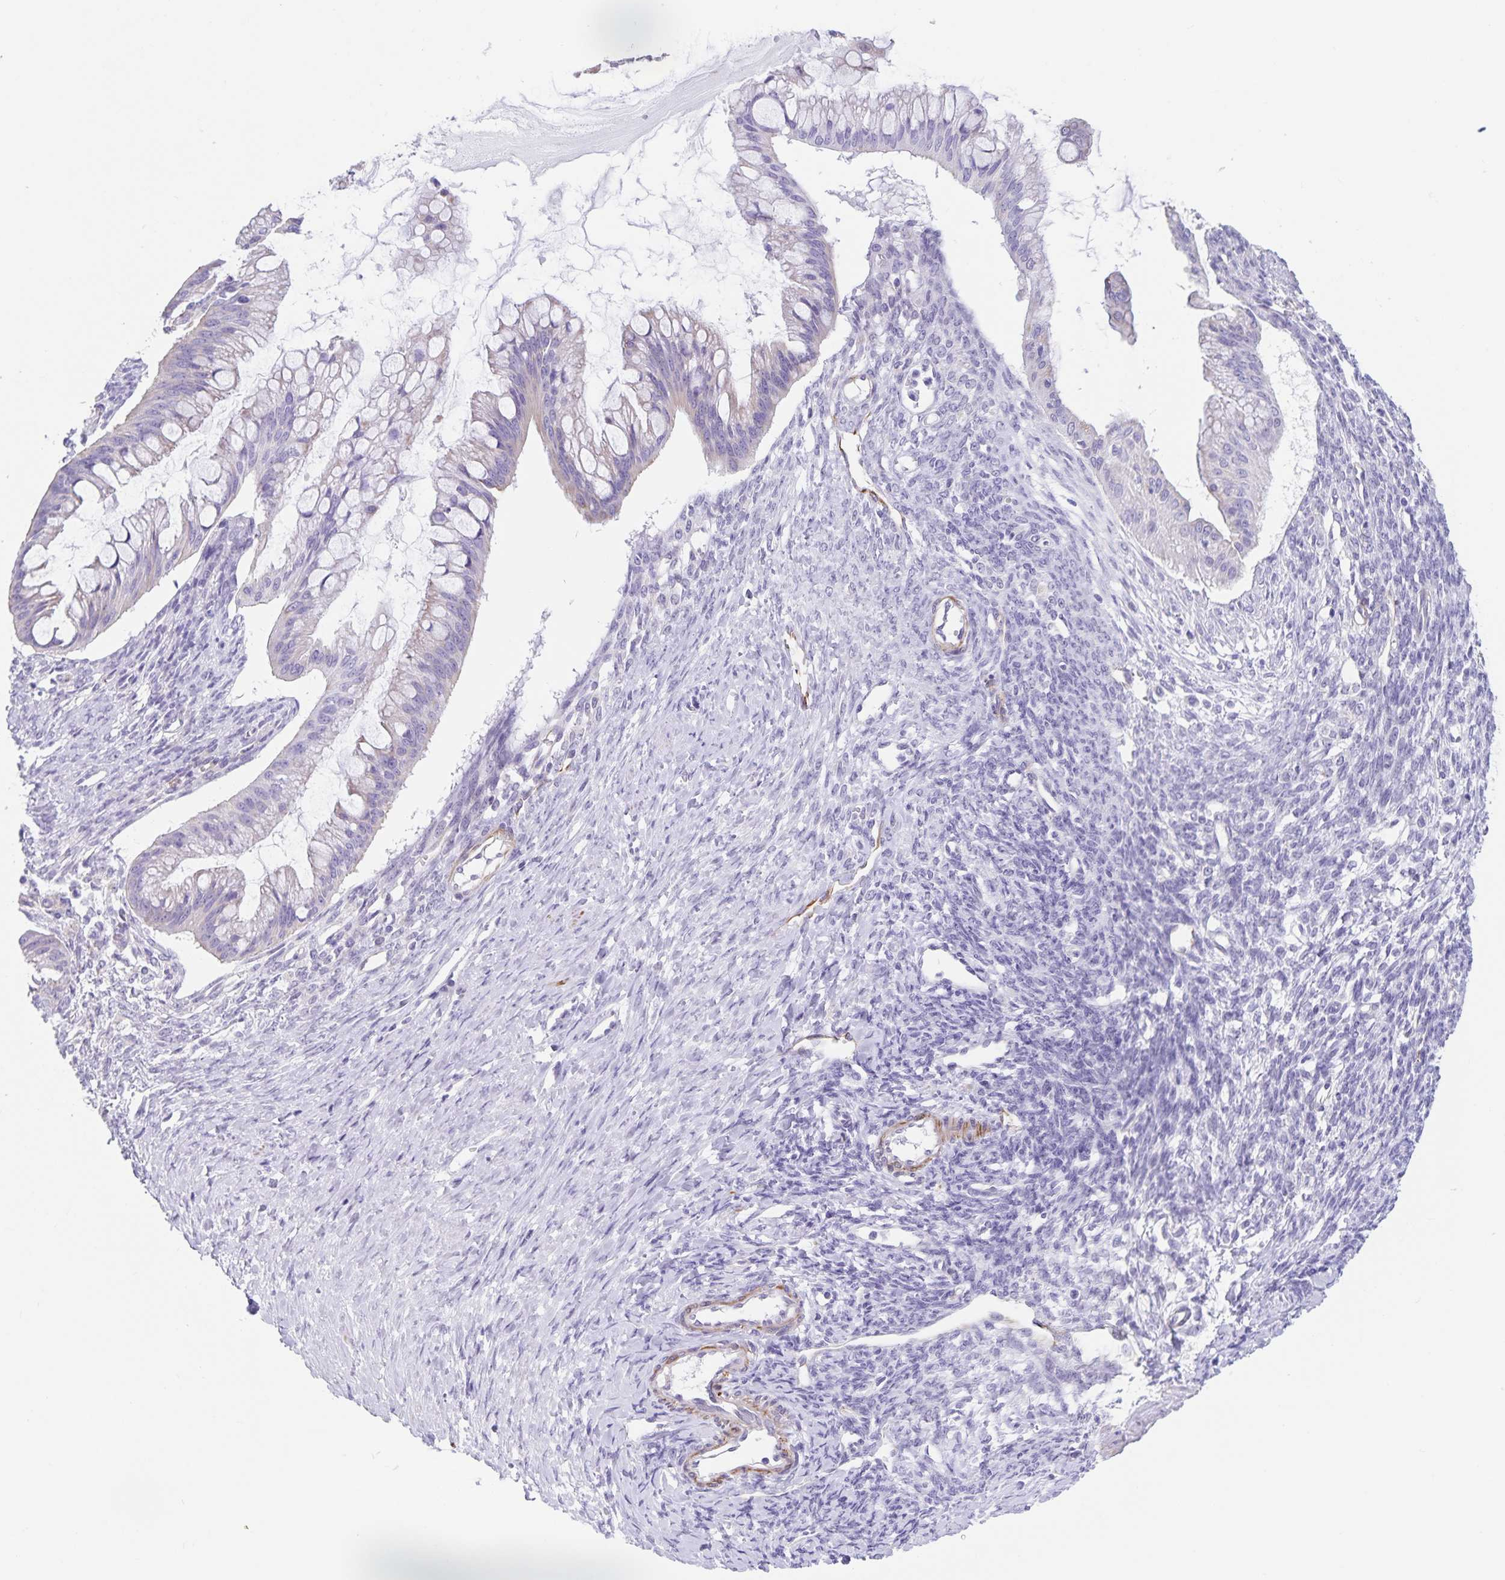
{"staining": {"intensity": "negative", "quantity": "none", "location": "none"}, "tissue": "ovarian cancer", "cell_type": "Tumor cells", "image_type": "cancer", "snomed": [{"axis": "morphology", "description": "Cystadenocarcinoma, mucinous, NOS"}, {"axis": "topography", "description": "Ovary"}], "caption": "Tumor cells are negative for brown protein staining in mucinous cystadenocarcinoma (ovarian).", "gene": "SYNM", "patient": {"sex": "female", "age": 73}}